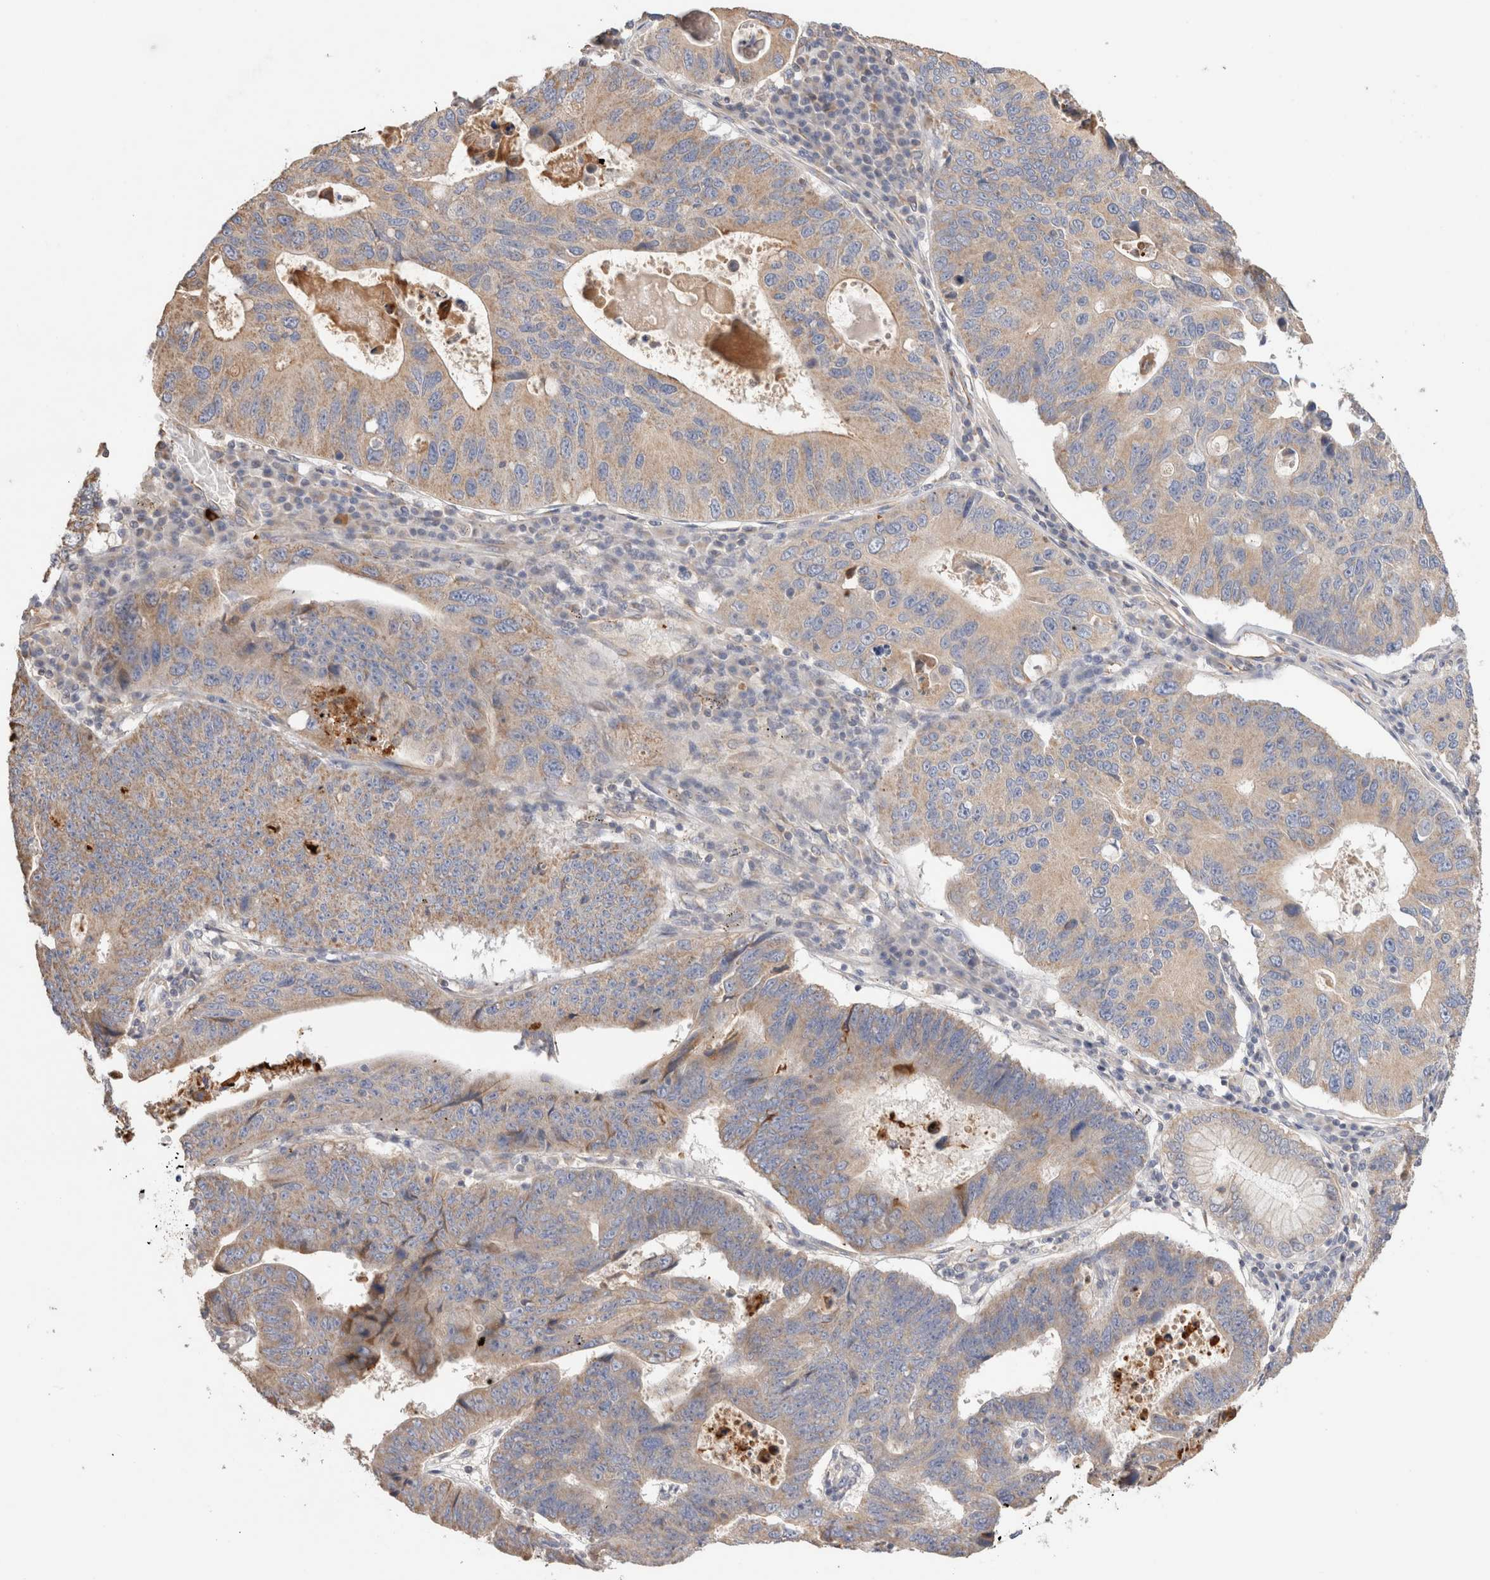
{"staining": {"intensity": "weak", "quantity": ">75%", "location": "cytoplasmic/membranous"}, "tissue": "stomach cancer", "cell_type": "Tumor cells", "image_type": "cancer", "snomed": [{"axis": "morphology", "description": "Adenocarcinoma, NOS"}, {"axis": "topography", "description": "Stomach"}], "caption": "Stomach adenocarcinoma stained for a protein (brown) reveals weak cytoplasmic/membranous positive staining in about >75% of tumor cells.", "gene": "PROS1", "patient": {"sex": "male", "age": 59}}